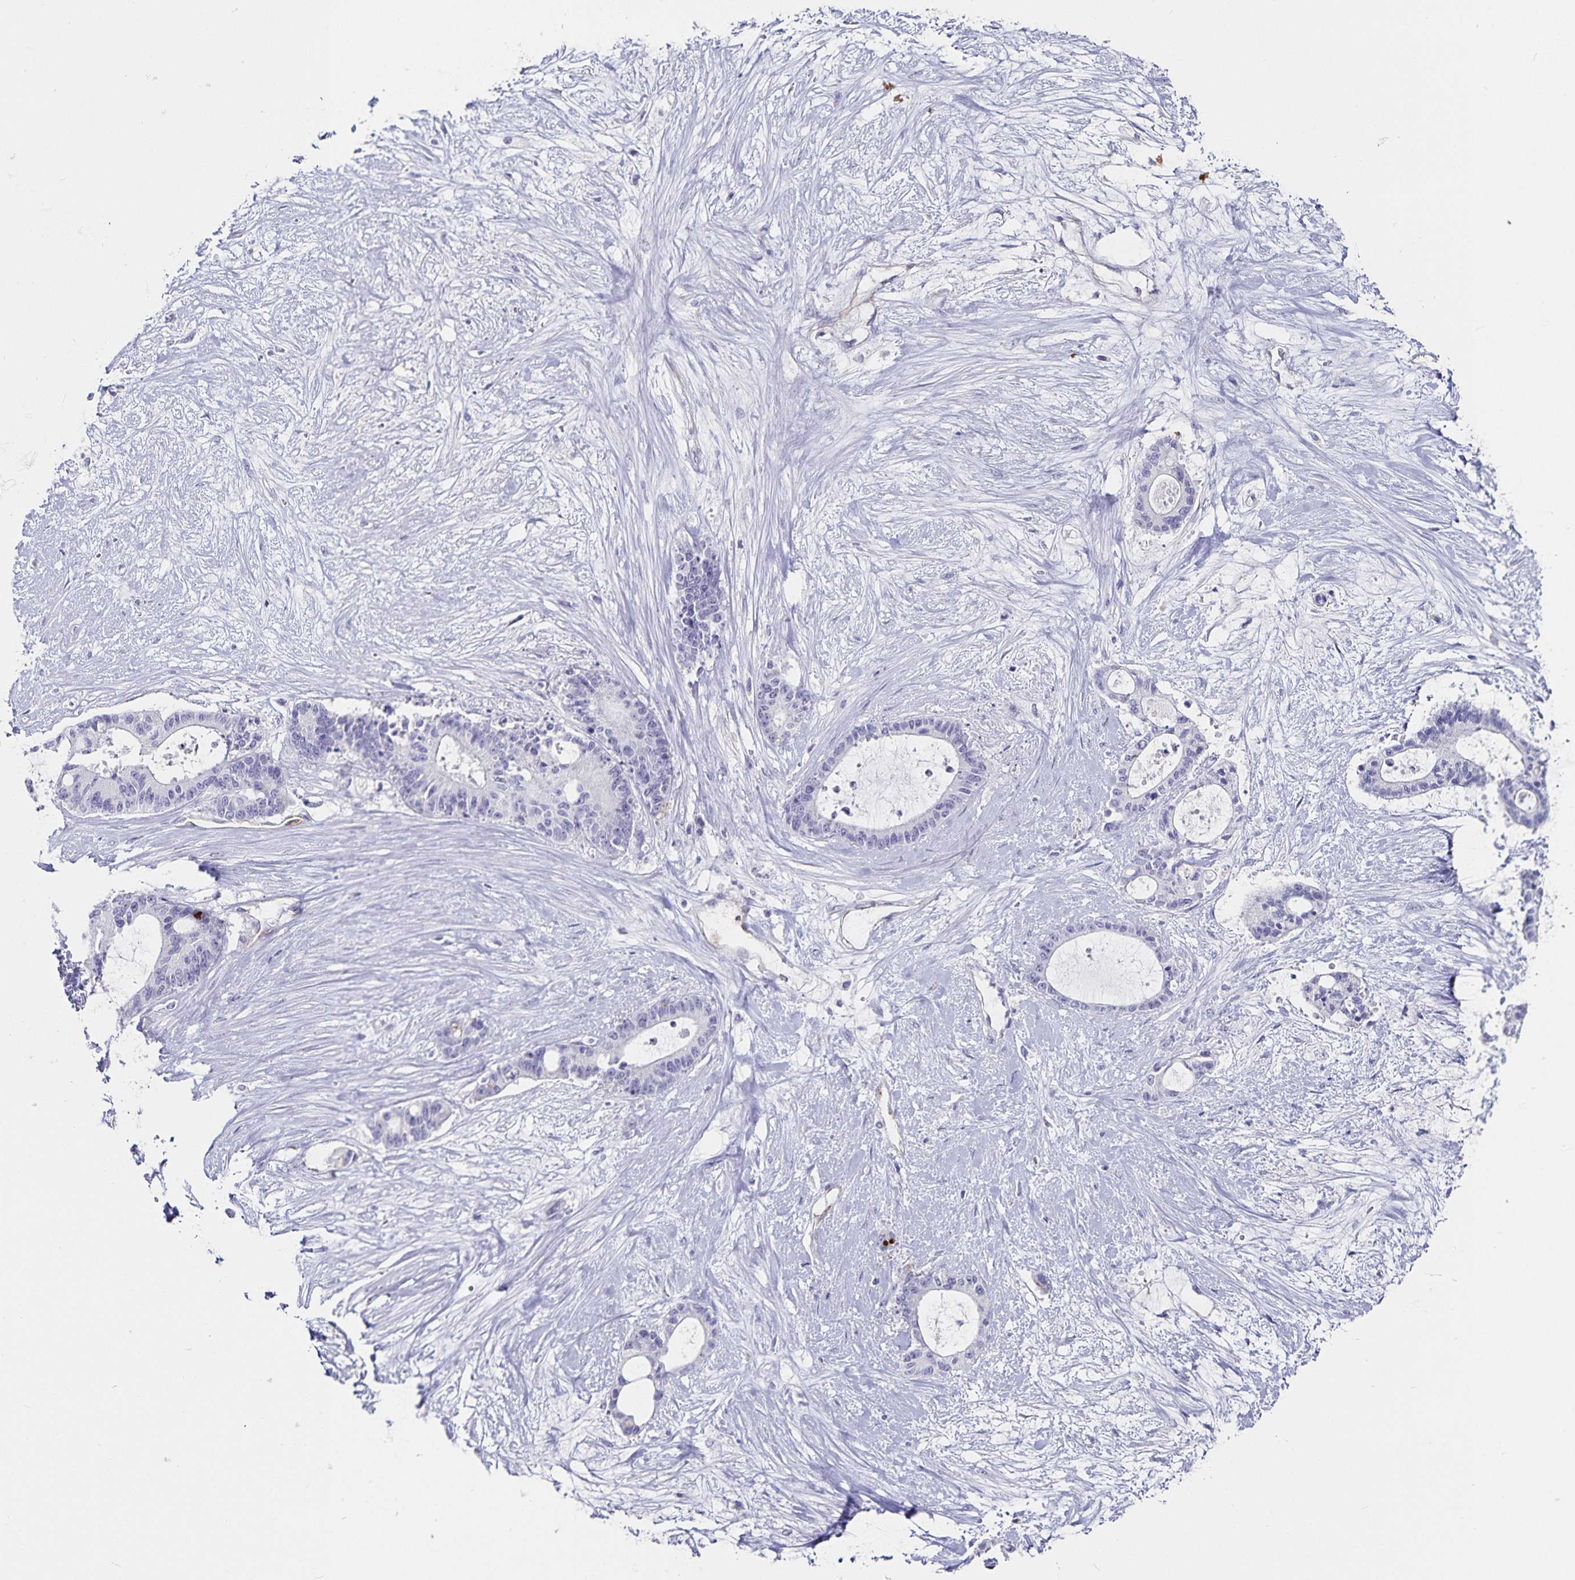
{"staining": {"intensity": "negative", "quantity": "none", "location": "none"}, "tissue": "liver cancer", "cell_type": "Tumor cells", "image_type": "cancer", "snomed": [{"axis": "morphology", "description": "Normal tissue, NOS"}, {"axis": "morphology", "description": "Cholangiocarcinoma"}, {"axis": "topography", "description": "Liver"}, {"axis": "topography", "description": "Peripheral nerve tissue"}], "caption": "There is no significant staining in tumor cells of liver cholangiocarcinoma.", "gene": "PODXL", "patient": {"sex": "female", "age": 73}}